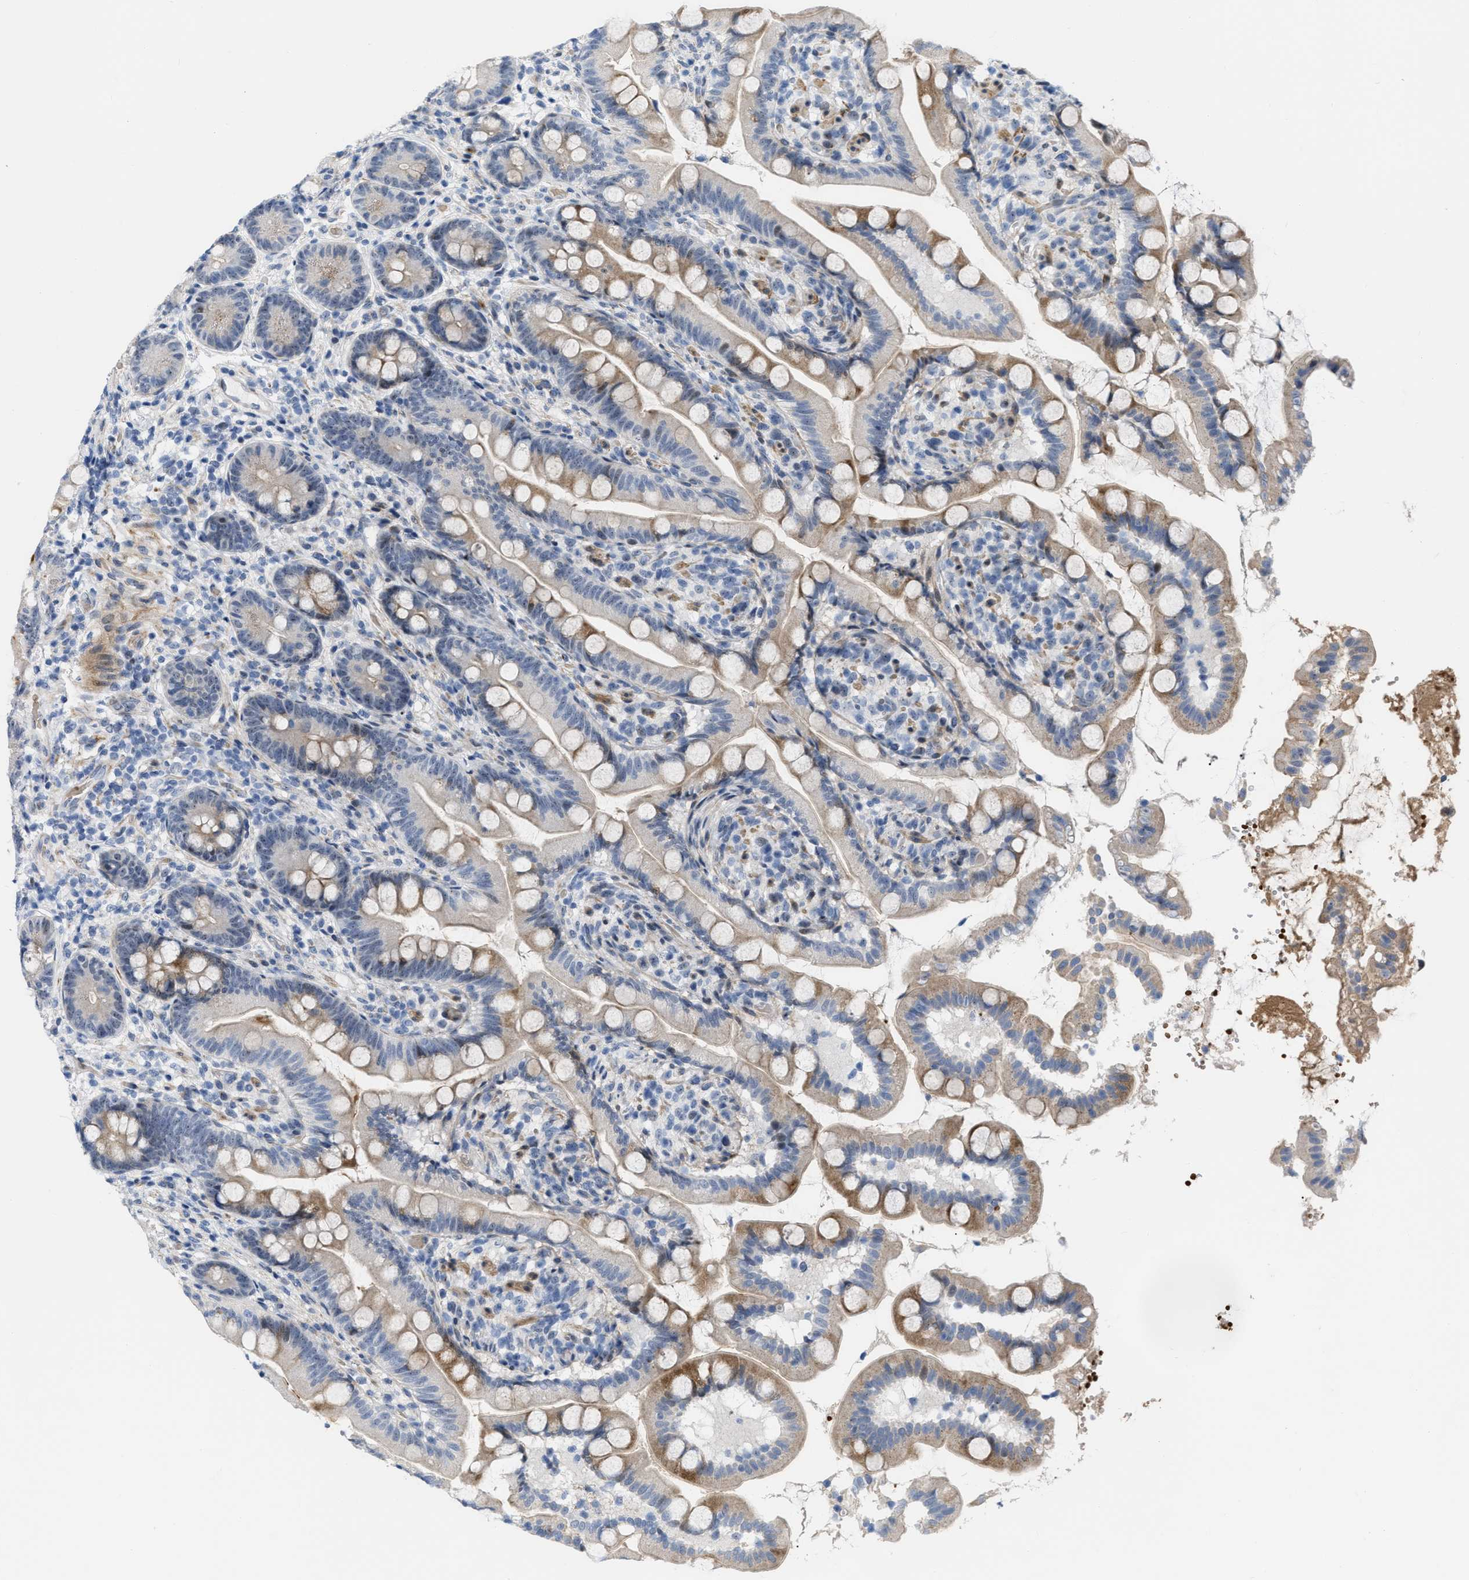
{"staining": {"intensity": "moderate", "quantity": "25%-75%", "location": "cytoplasmic/membranous"}, "tissue": "small intestine", "cell_type": "Glandular cells", "image_type": "normal", "snomed": [{"axis": "morphology", "description": "Normal tissue, NOS"}, {"axis": "topography", "description": "Small intestine"}], "caption": "Immunohistochemistry (IHC) of normal small intestine demonstrates medium levels of moderate cytoplasmic/membranous expression in about 25%-75% of glandular cells. Nuclei are stained in blue.", "gene": "POLR1F", "patient": {"sex": "female", "age": 56}}